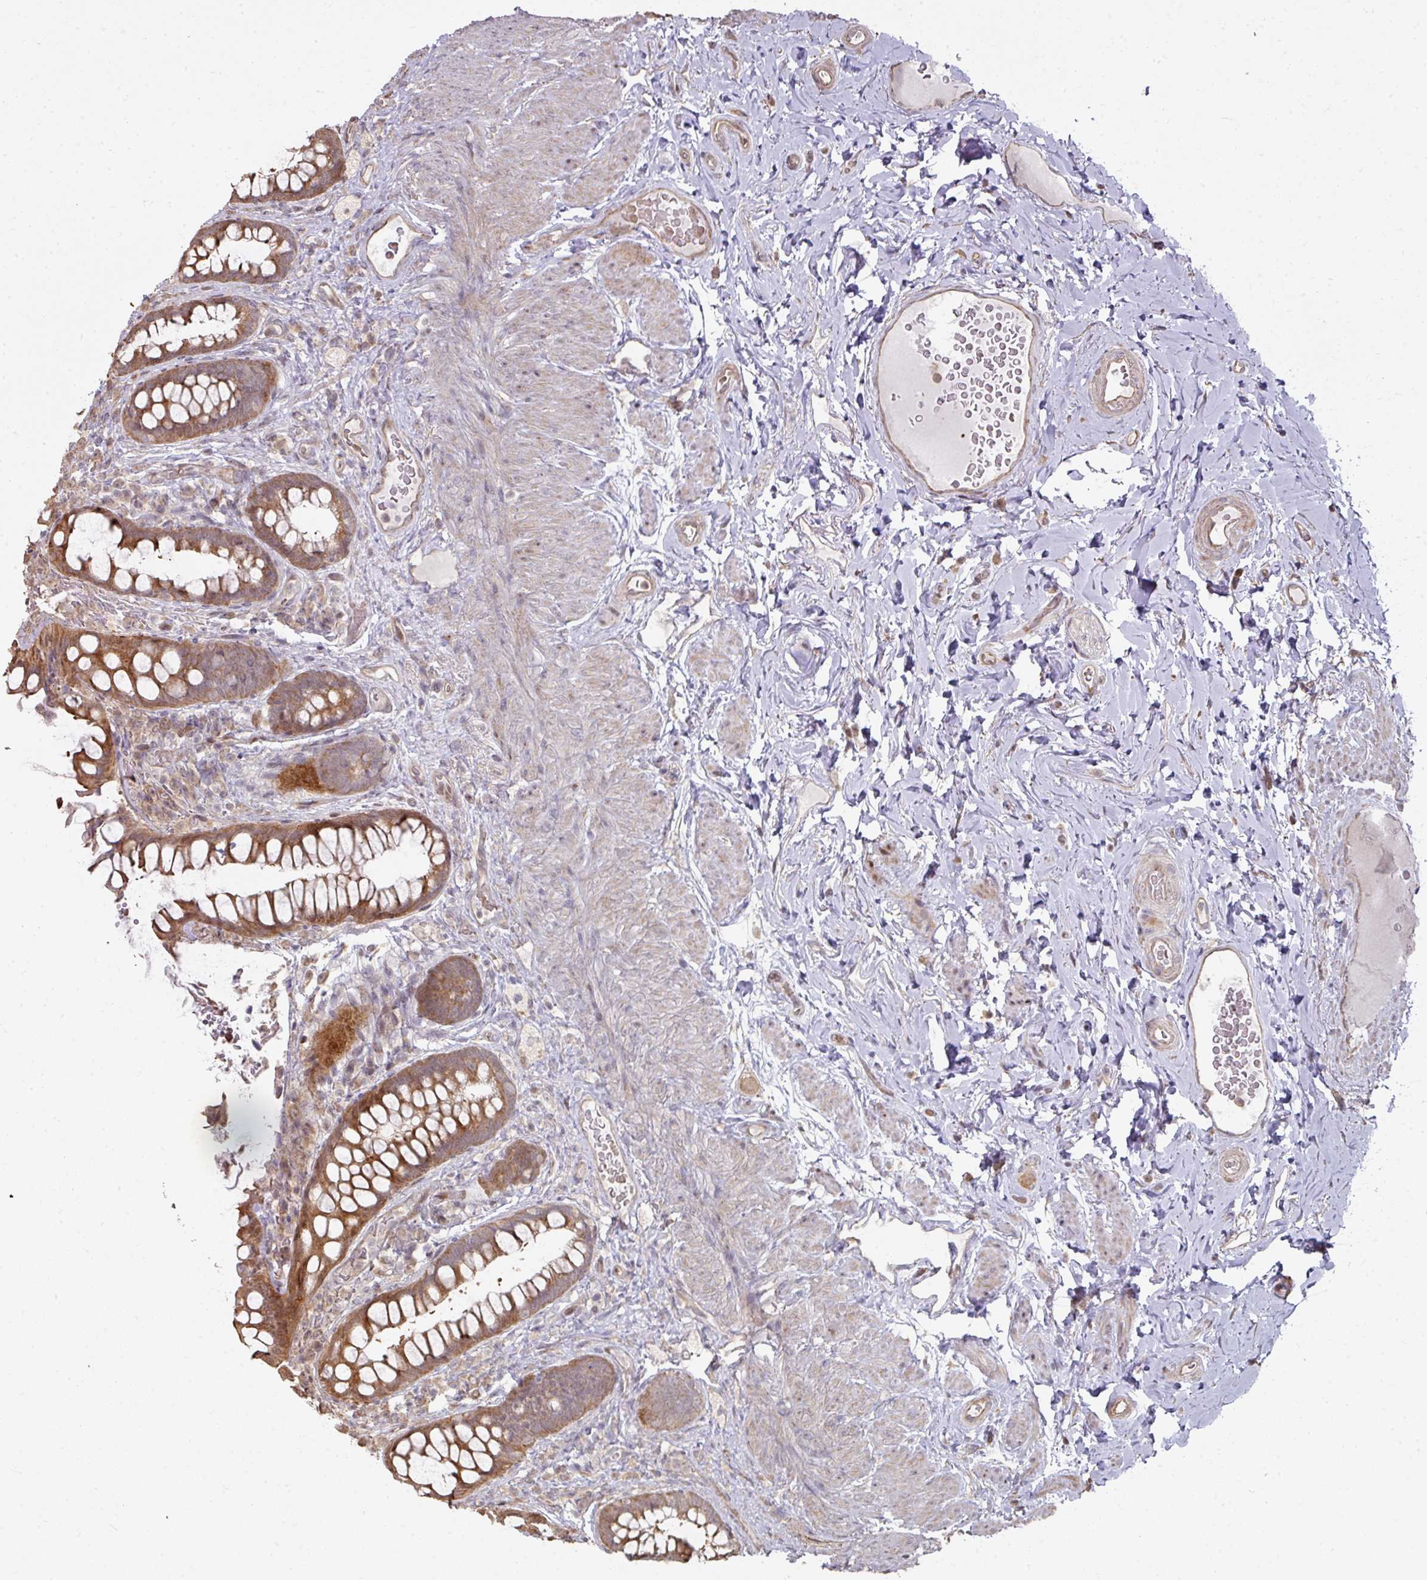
{"staining": {"intensity": "moderate", "quantity": ">75%", "location": "cytoplasmic/membranous"}, "tissue": "rectum", "cell_type": "Glandular cells", "image_type": "normal", "snomed": [{"axis": "morphology", "description": "Normal tissue, NOS"}, {"axis": "topography", "description": "Rectum"}, {"axis": "topography", "description": "Peripheral nerve tissue"}], "caption": "Immunohistochemical staining of unremarkable human rectum demonstrates medium levels of moderate cytoplasmic/membranous expression in approximately >75% of glandular cells. The staining is performed using DAB (3,3'-diaminobenzidine) brown chromogen to label protein expression. The nuclei are counter-stained blue using hematoxylin.", "gene": "CA7", "patient": {"sex": "female", "age": 69}}